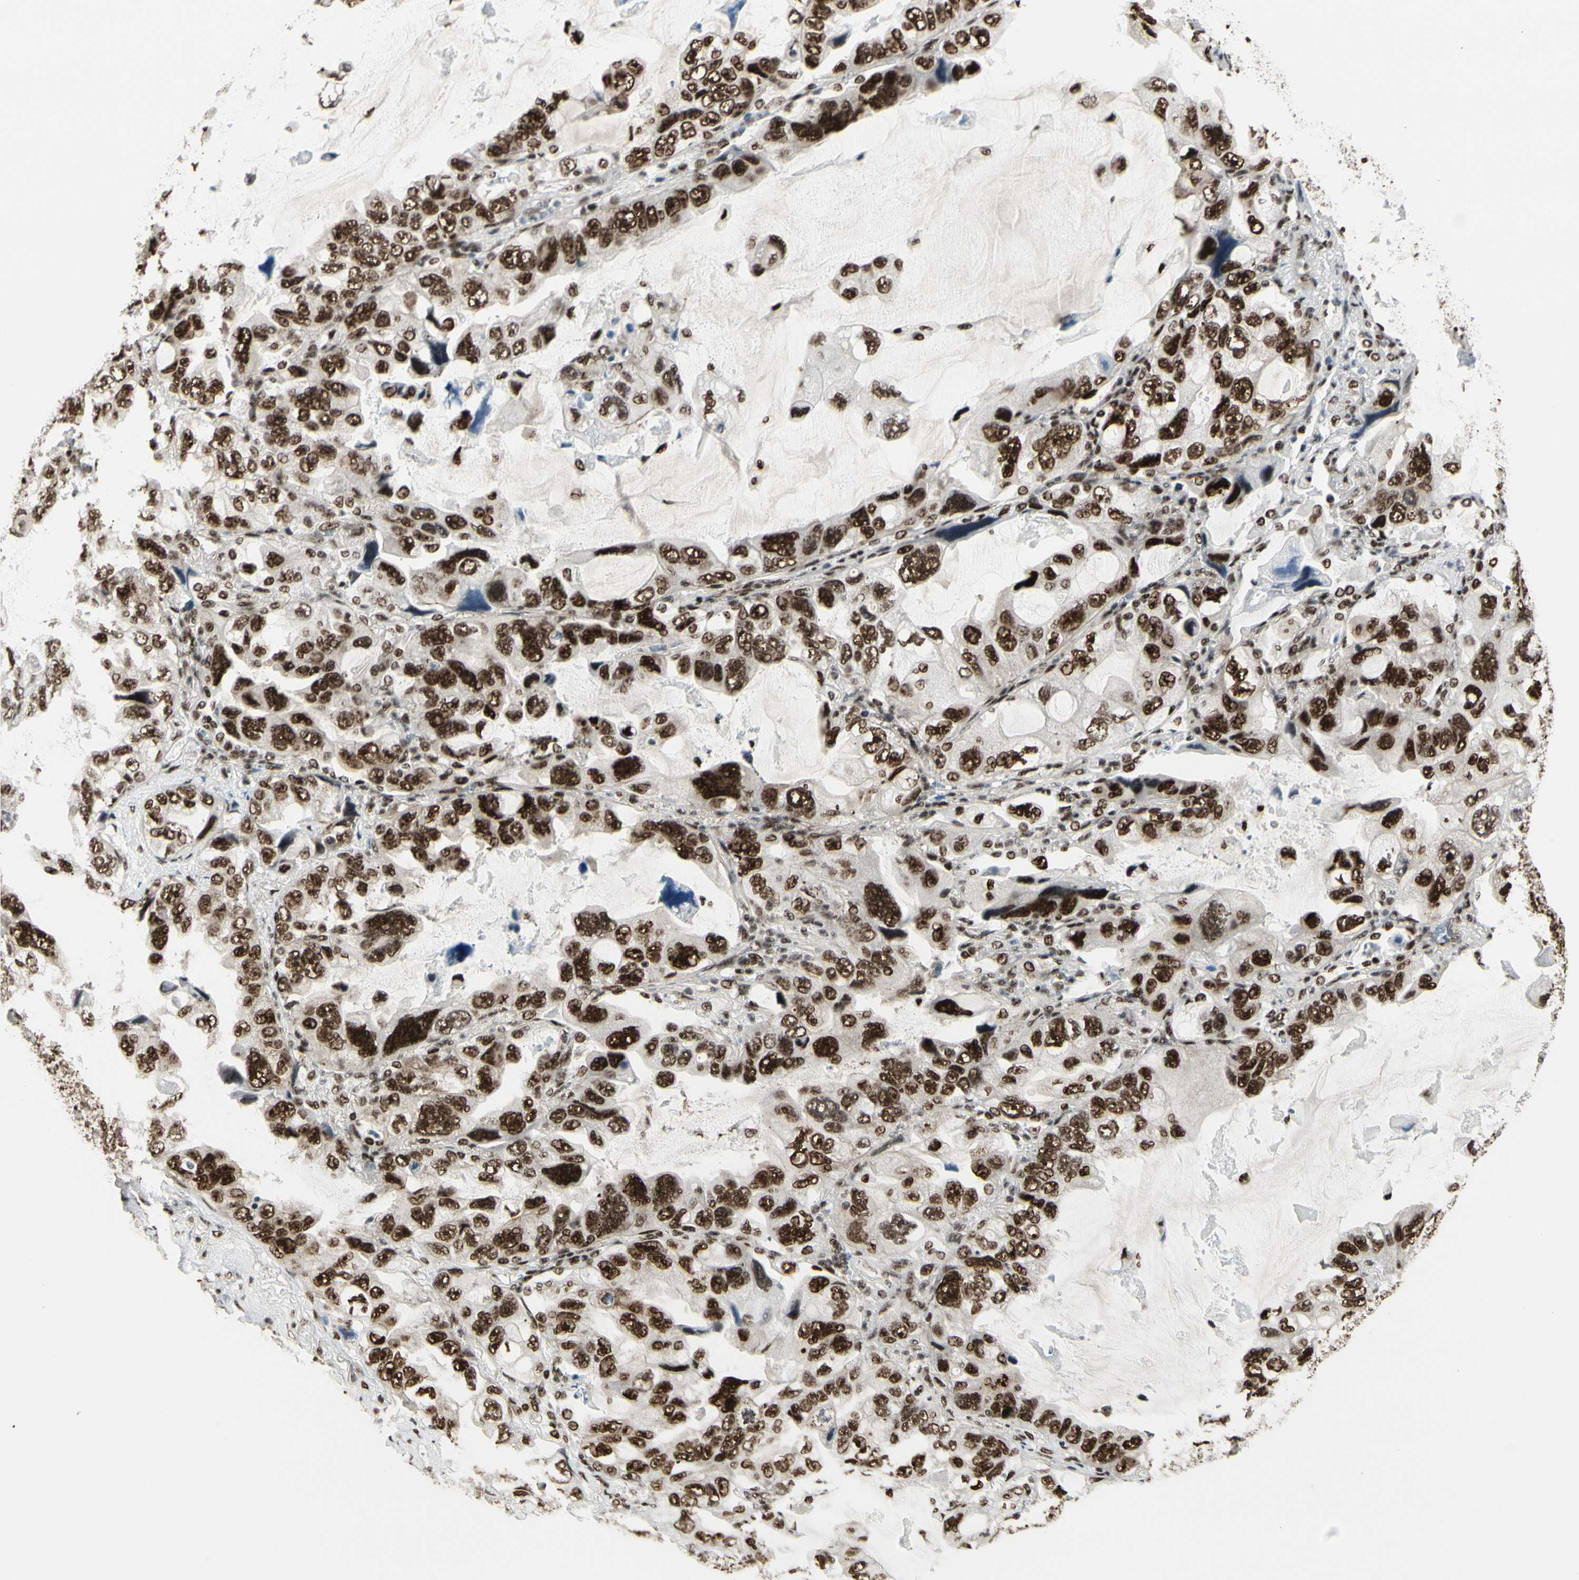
{"staining": {"intensity": "strong", "quantity": ">75%", "location": "nuclear"}, "tissue": "lung cancer", "cell_type": "Tumor cells", "image_type": "cancer", "snomed": [{"axis": "morphology", "description": "Squamous cell carcinoma, NOS"}, {"axis": "topography", "description": "Lung"}], "caption": "Lung cancer stained for a protein exhibits strong nuclear positivity in tumor cells.", "gene": "HEXIM1", "patient": {"sex": "female", "age": 73}}